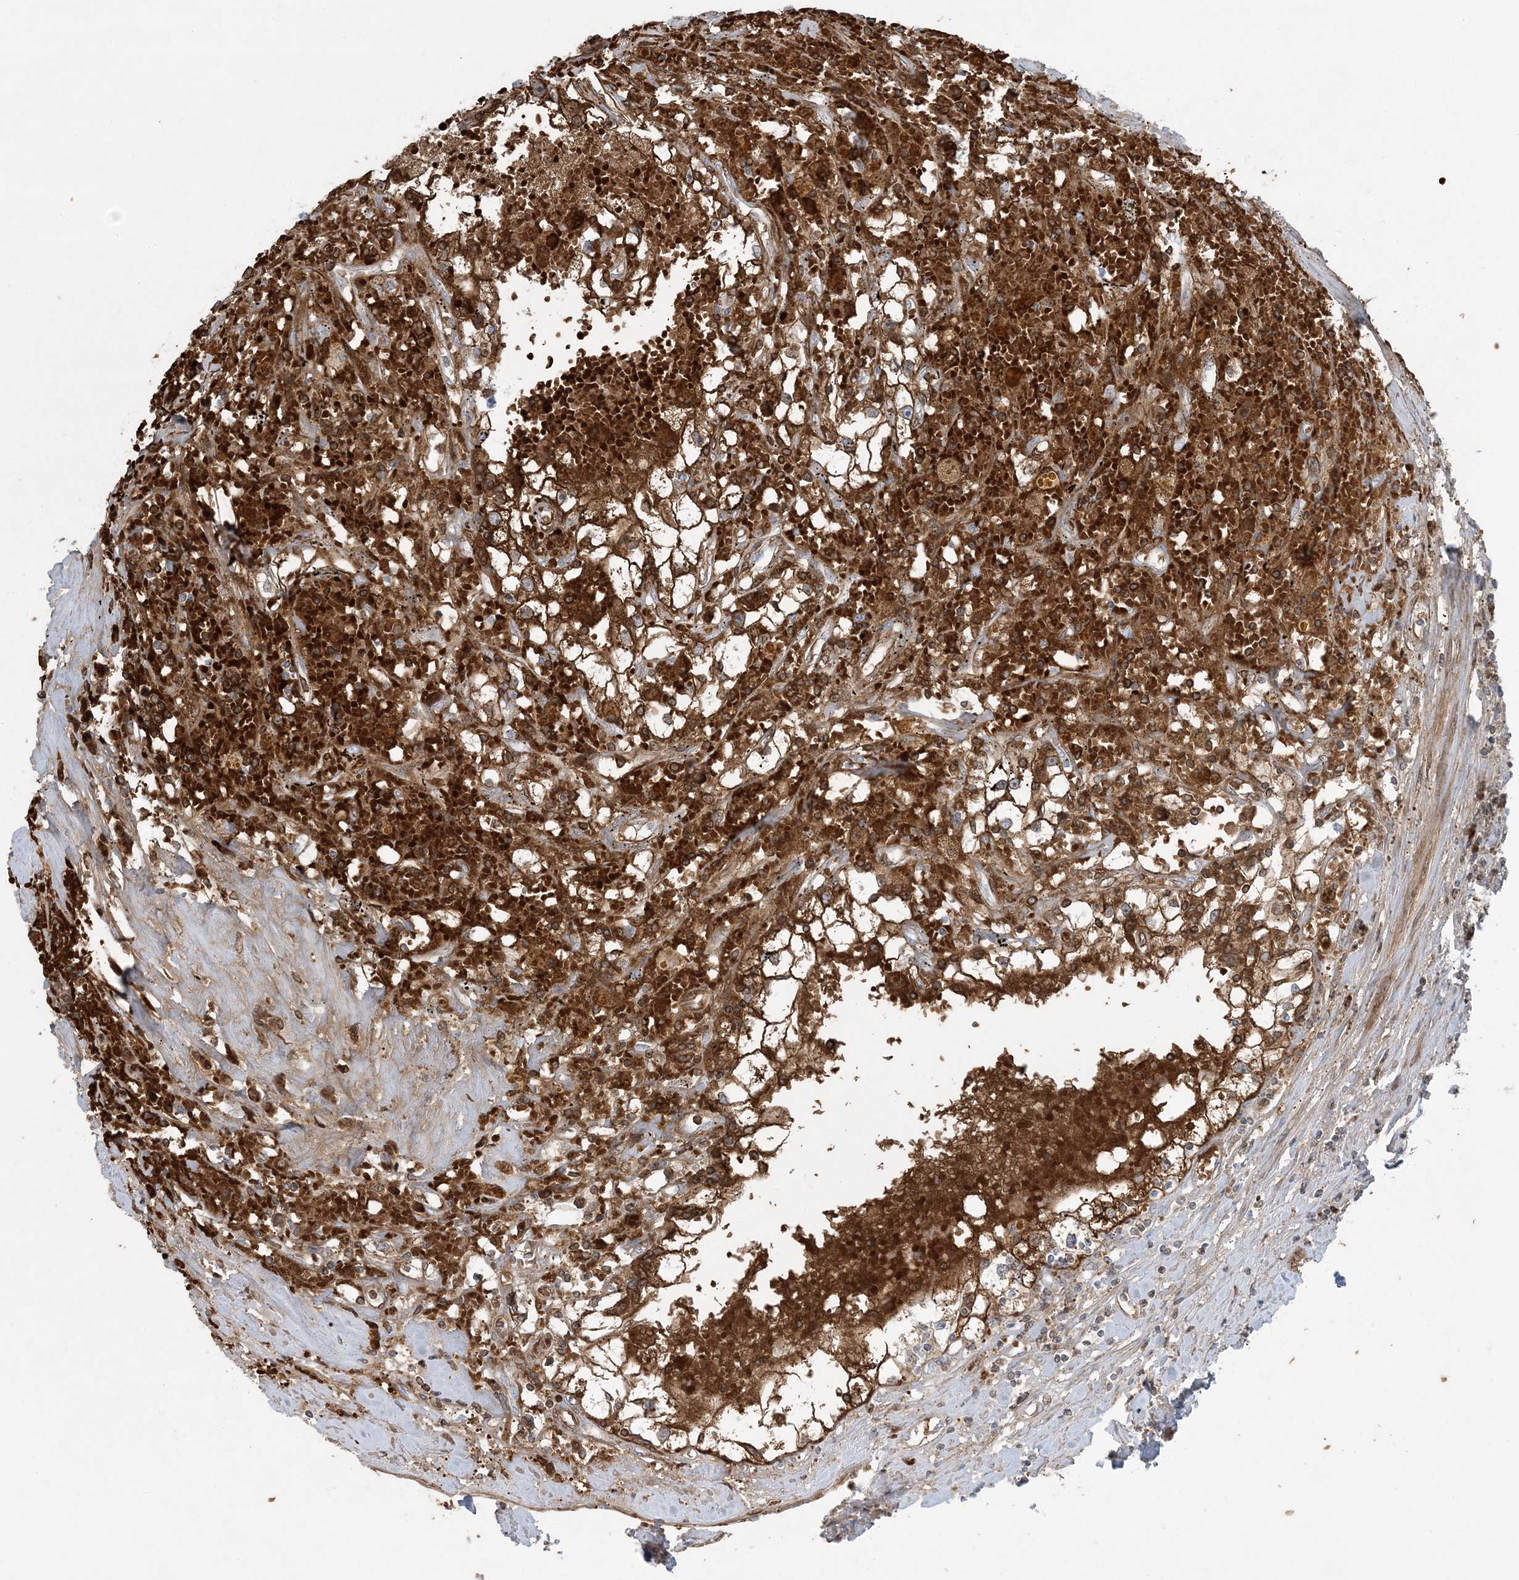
{"staining": {"intensity": "moderate", "quantity": ">75%", "location": "cytoplasmic/membranous"}, "tissue": "renal cancer", "cell_type": "Tumor cells", "image_type": "cancer", "snomed": [{"axis": "morphology", "description": "Adenocarcinoma, NOS"}, {"axis": "topography", "description": "Kidney"}], "caption": "A micrograph showing moderate cytoplasmic/membranous expression in about >75% of tumor cells in renal cancer (adenocarcinoma), as visualized by brown immunohistochemical staining.", "gene": "PIK3R4", "patient": {"sex": "male", "age": 56}}